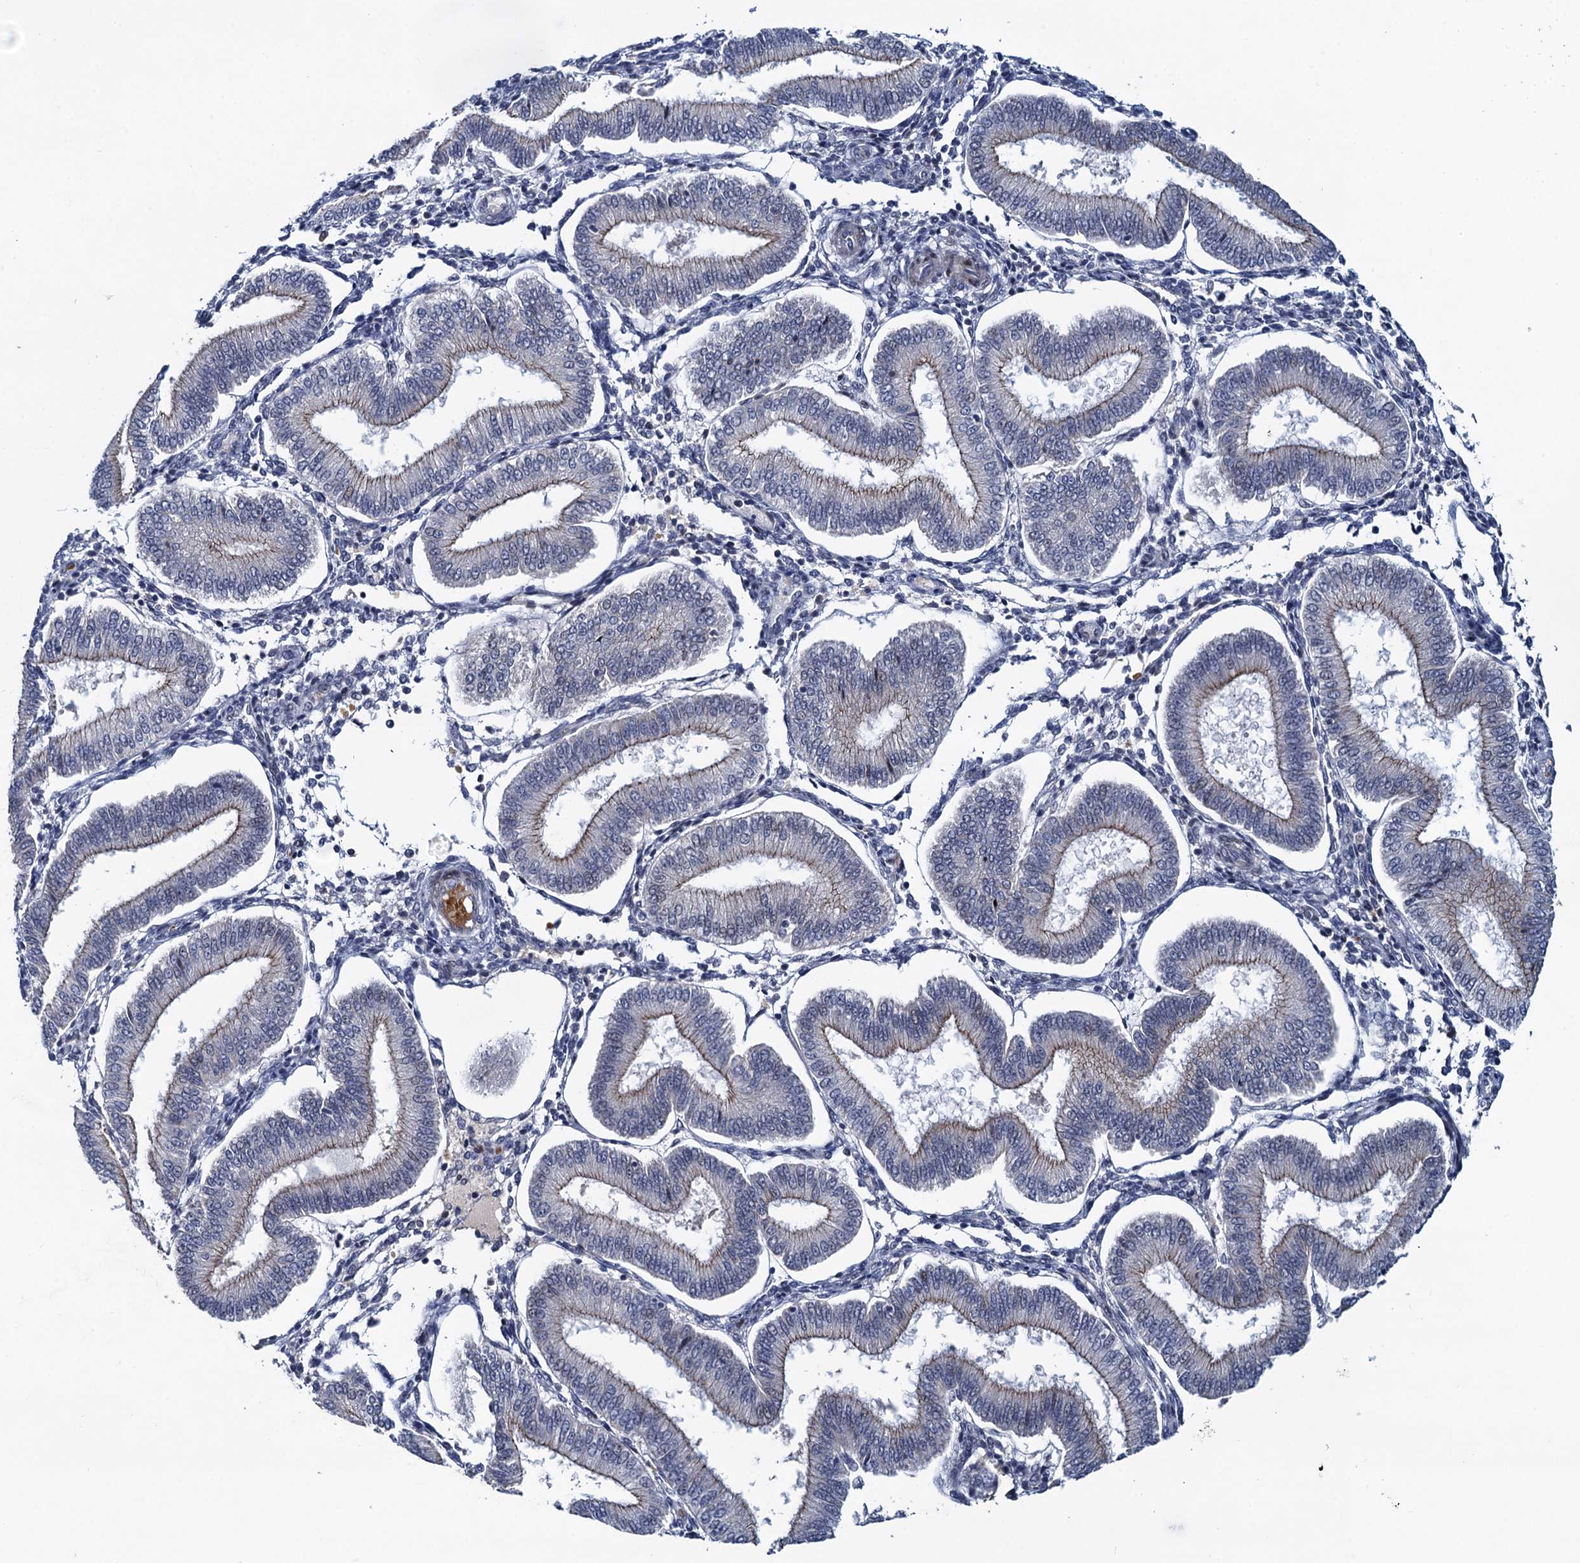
{"staining": {"intensity": "negative", "quantity": "none", "location": "none"}, "tissue": "endometrium", "cell_type": "Cells in endometrial stroma", "image_type": "normal", "snomed": [{"axis": "morphology", "description": "Normal tissue, NOS"}, {"axis": "topography", "description": "Endometrium"}], "caption": "Immunohistochemistry image of unremarkable endometrium stained for a protein (brown), which shows no staining in cells in endometrial stroma.", "gene": "ATOSA", "patient": {"sex": "female", "age": 39}}